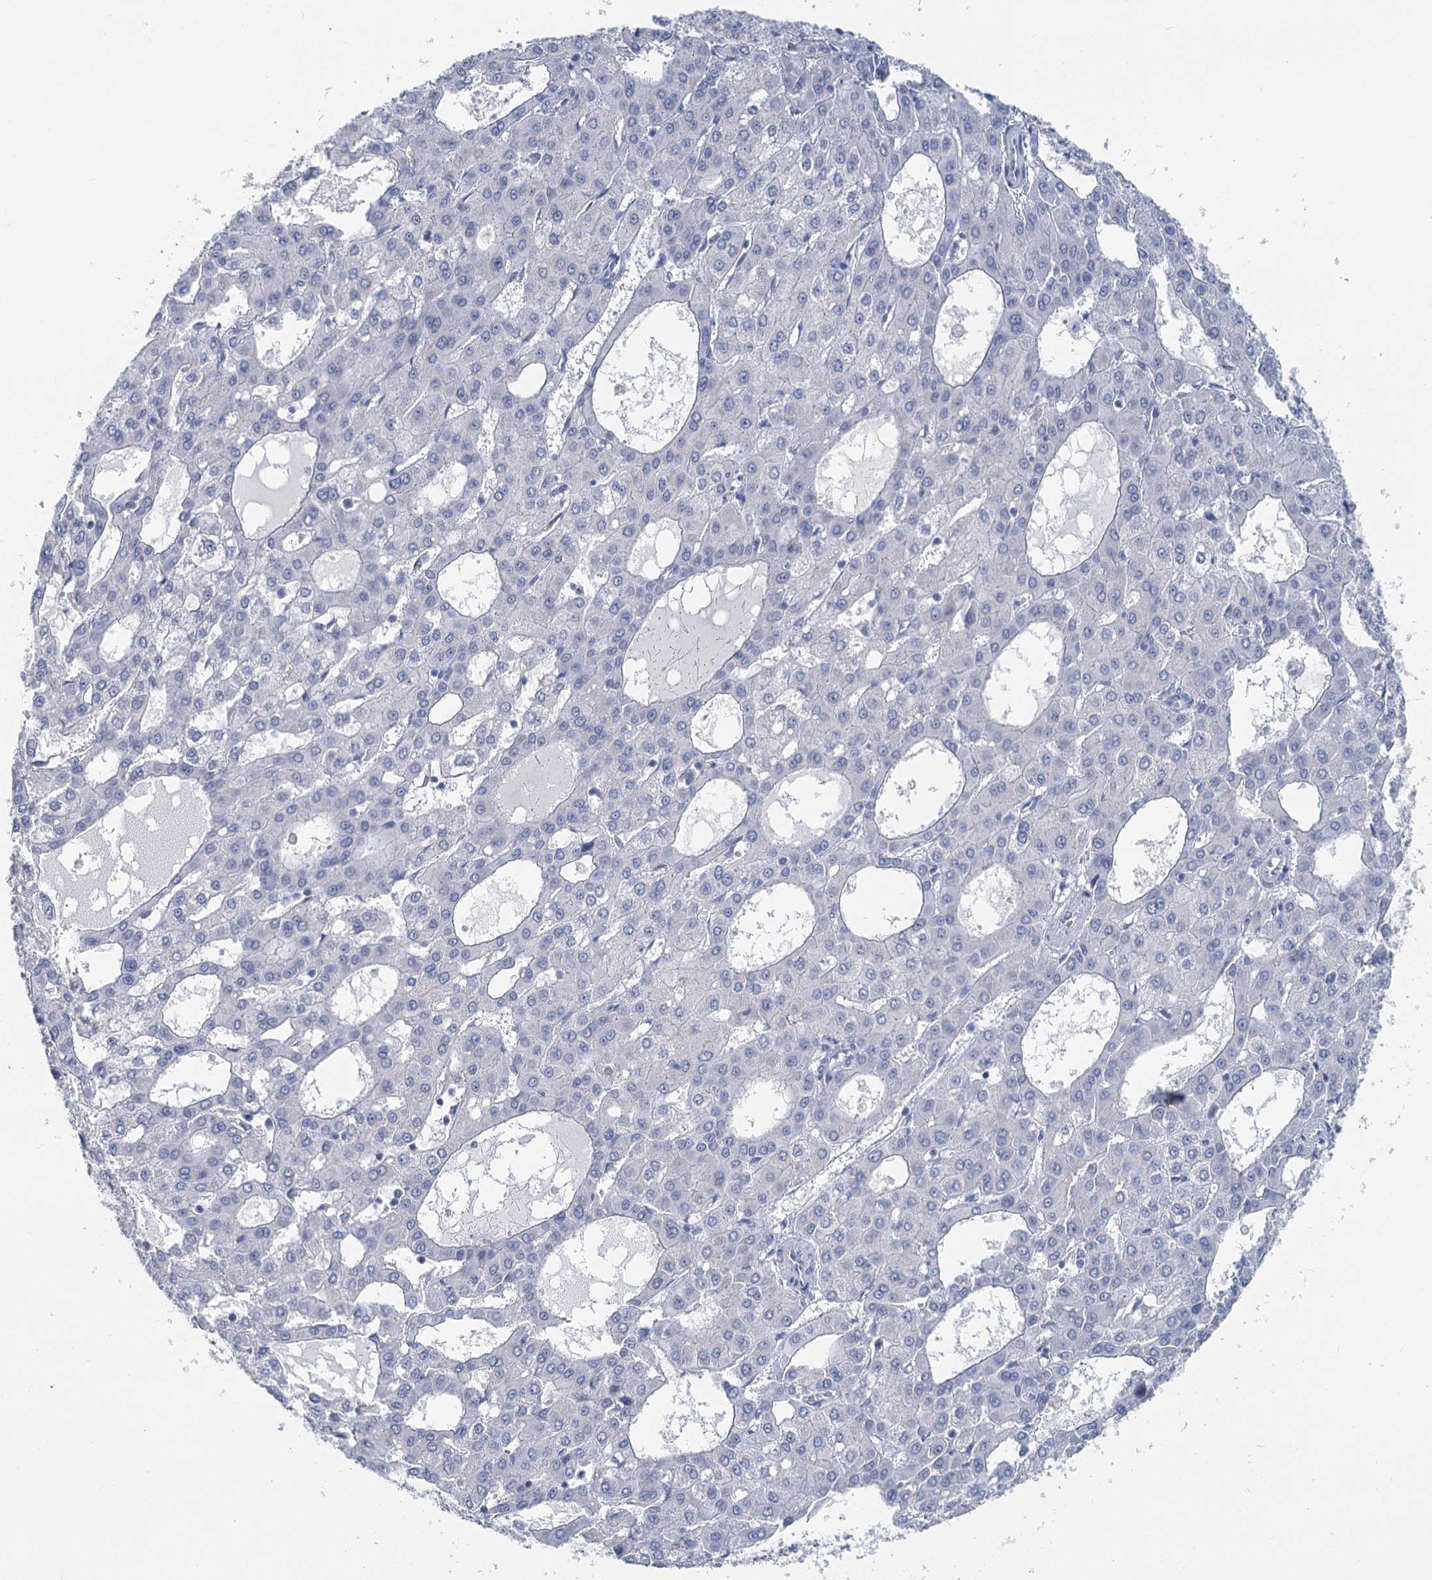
{"staining": {"intensity": "negative", "quantity": "none", "location": "none"}, "tissue": "liver cancer", "cell_type": "Tumor cells", "image_type": "cancer", "snomed": [{"axis": "morphology", "description": "Carcinoma, Hepatocellular, NOS"}, {"axis": "topography", "description": "Liver"}], "caption": "A photomicrograph of human liver cancer (hepatocellular carcinoma) is negative for staining in tumor cells. (DAB (3,3'-diaminobenzidine) IHC visualized using brightfield microscopy, high magnification).", "gene": "CHGA", "patient": {"sex": "male", "age": 47}}